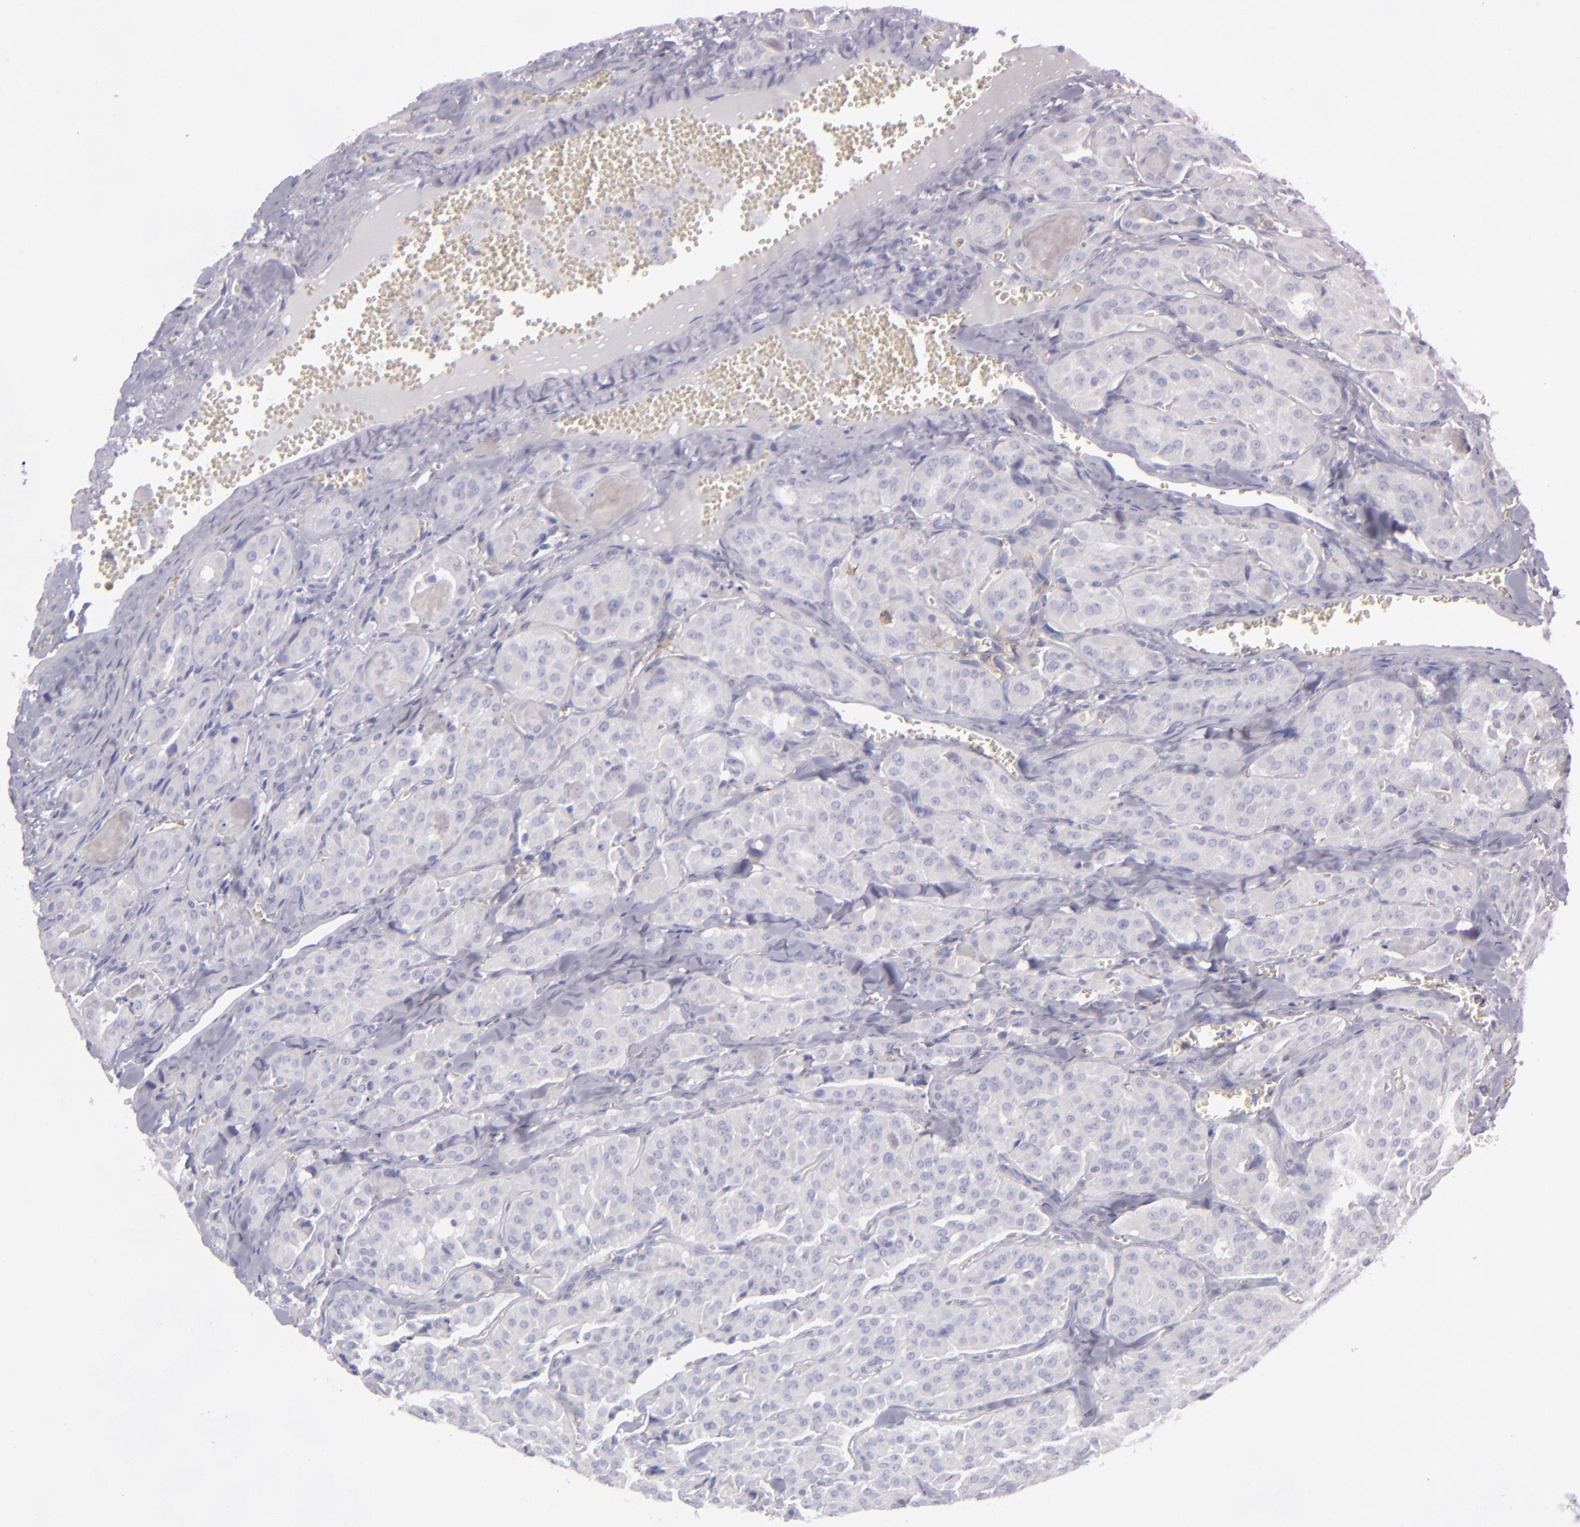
{"staining": {"intensity": "negative", "quantity": "none", "location": "none"}, "tissue": "thyroid cancer", "cell_type": "Tumor cells", "image_type": "cancer", "snomed": [{"axis": "morphology", "description": "Carcinoma, NOS"}, {"axis": "topography", "description": "Thyroid gland"}], "caption": "Tumor cells are negative for protein expression in human thyroid cancer.", "gene": "ANPEP", "patient": {"sex": "male", "age": 76}}